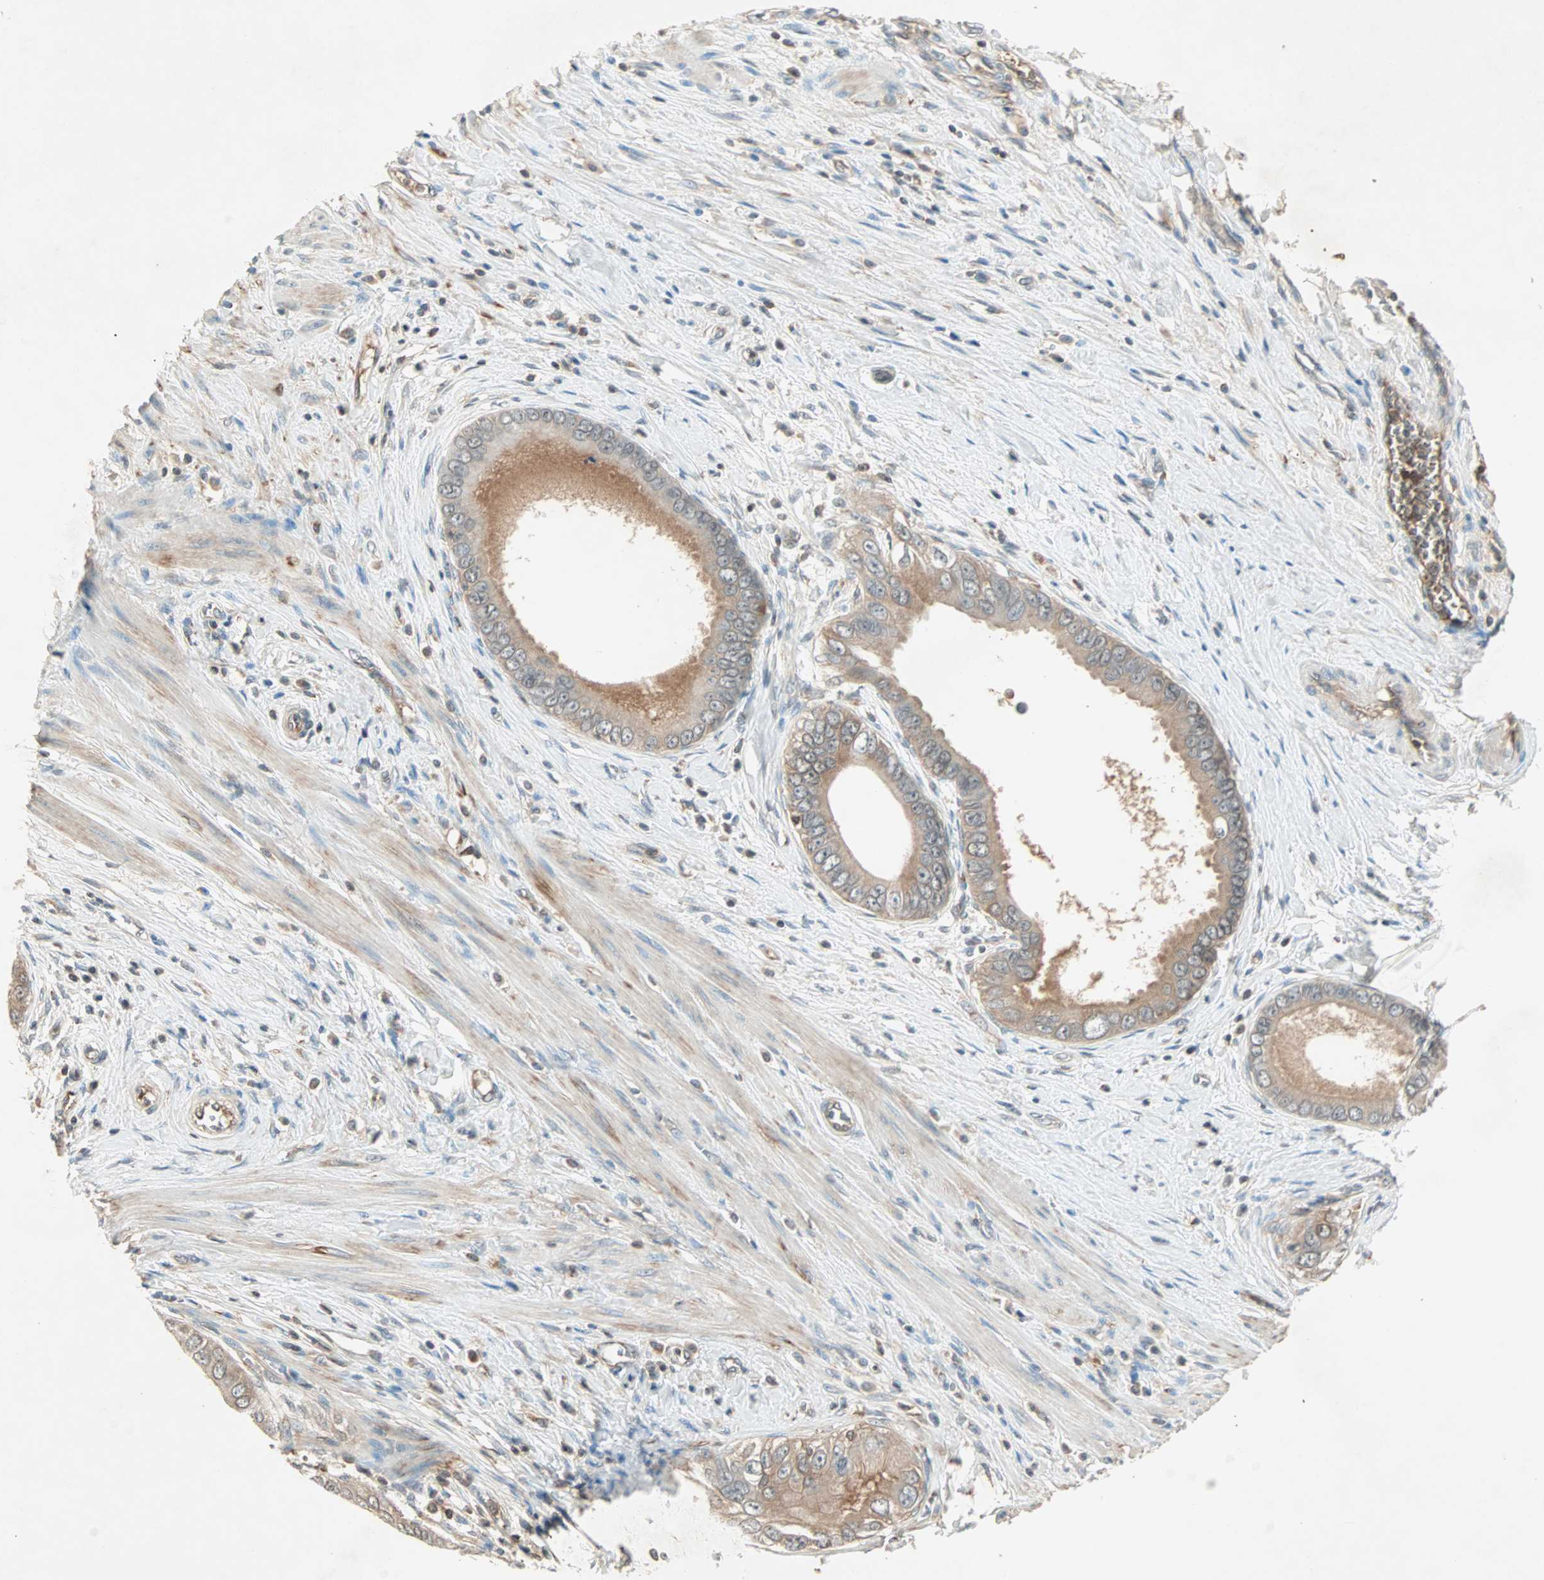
{"staining": {"intensity": "moderate", "quantity": ">75%", "location": "cytoplasmic/membranous"}, "tissue": "pancreatic cancer", "cell_type": "Tumor cells", "image_type": "cancer", "snomed": [{"axis": "morphology", "description": "Normal tissue, NOS"}, {"axis": "topography", "description": "Lymph node"}], "caption": "Immunohistochemical staining of human pancreatic cancer demonstrates medium levels of moderate cytoplasmic/membranous positivity in approximately >75% of tumor cells.", "gene": "TEC", "patient": {"sex": "male", "age": 50}}